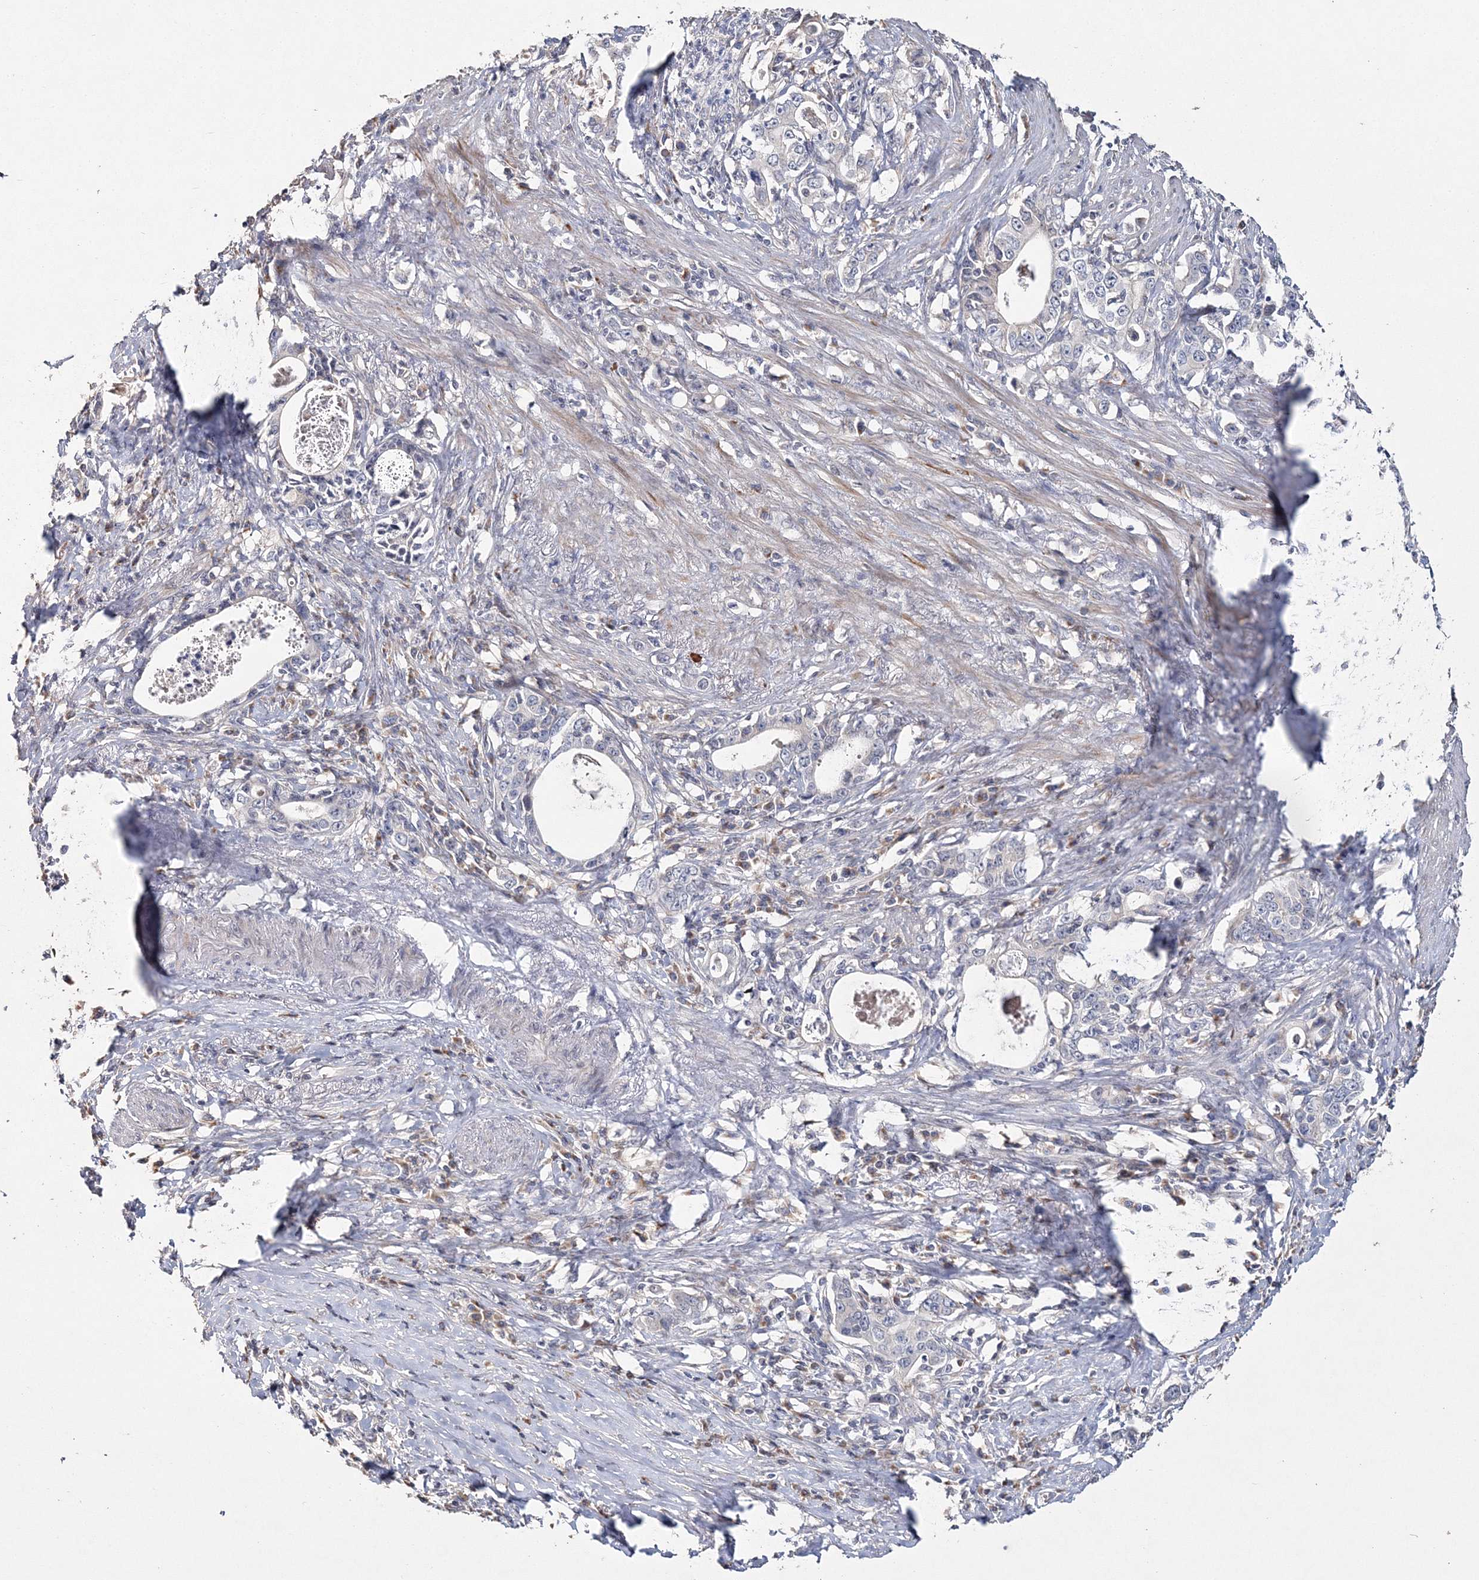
{"staining": {"intensity": "negative", "quantity": "none", "location": "none"}, "tissue": "stomach cancer", "cell_type": "Tumor cells", "image_type": "cancer", "snomed": [{"axis": "morphology", "description": "Adenocarcinoma, NOS"}, {"axis": "topography", "description": "Stomach, lower"}], "caption": "This is a micrograph of immunohistochemistry (IHC) staining of adenocarcinoma (stomach), which shows no expression in tumor cells.", "gene": "GJB5", "patient": {"sex": "female", "age": 72}}